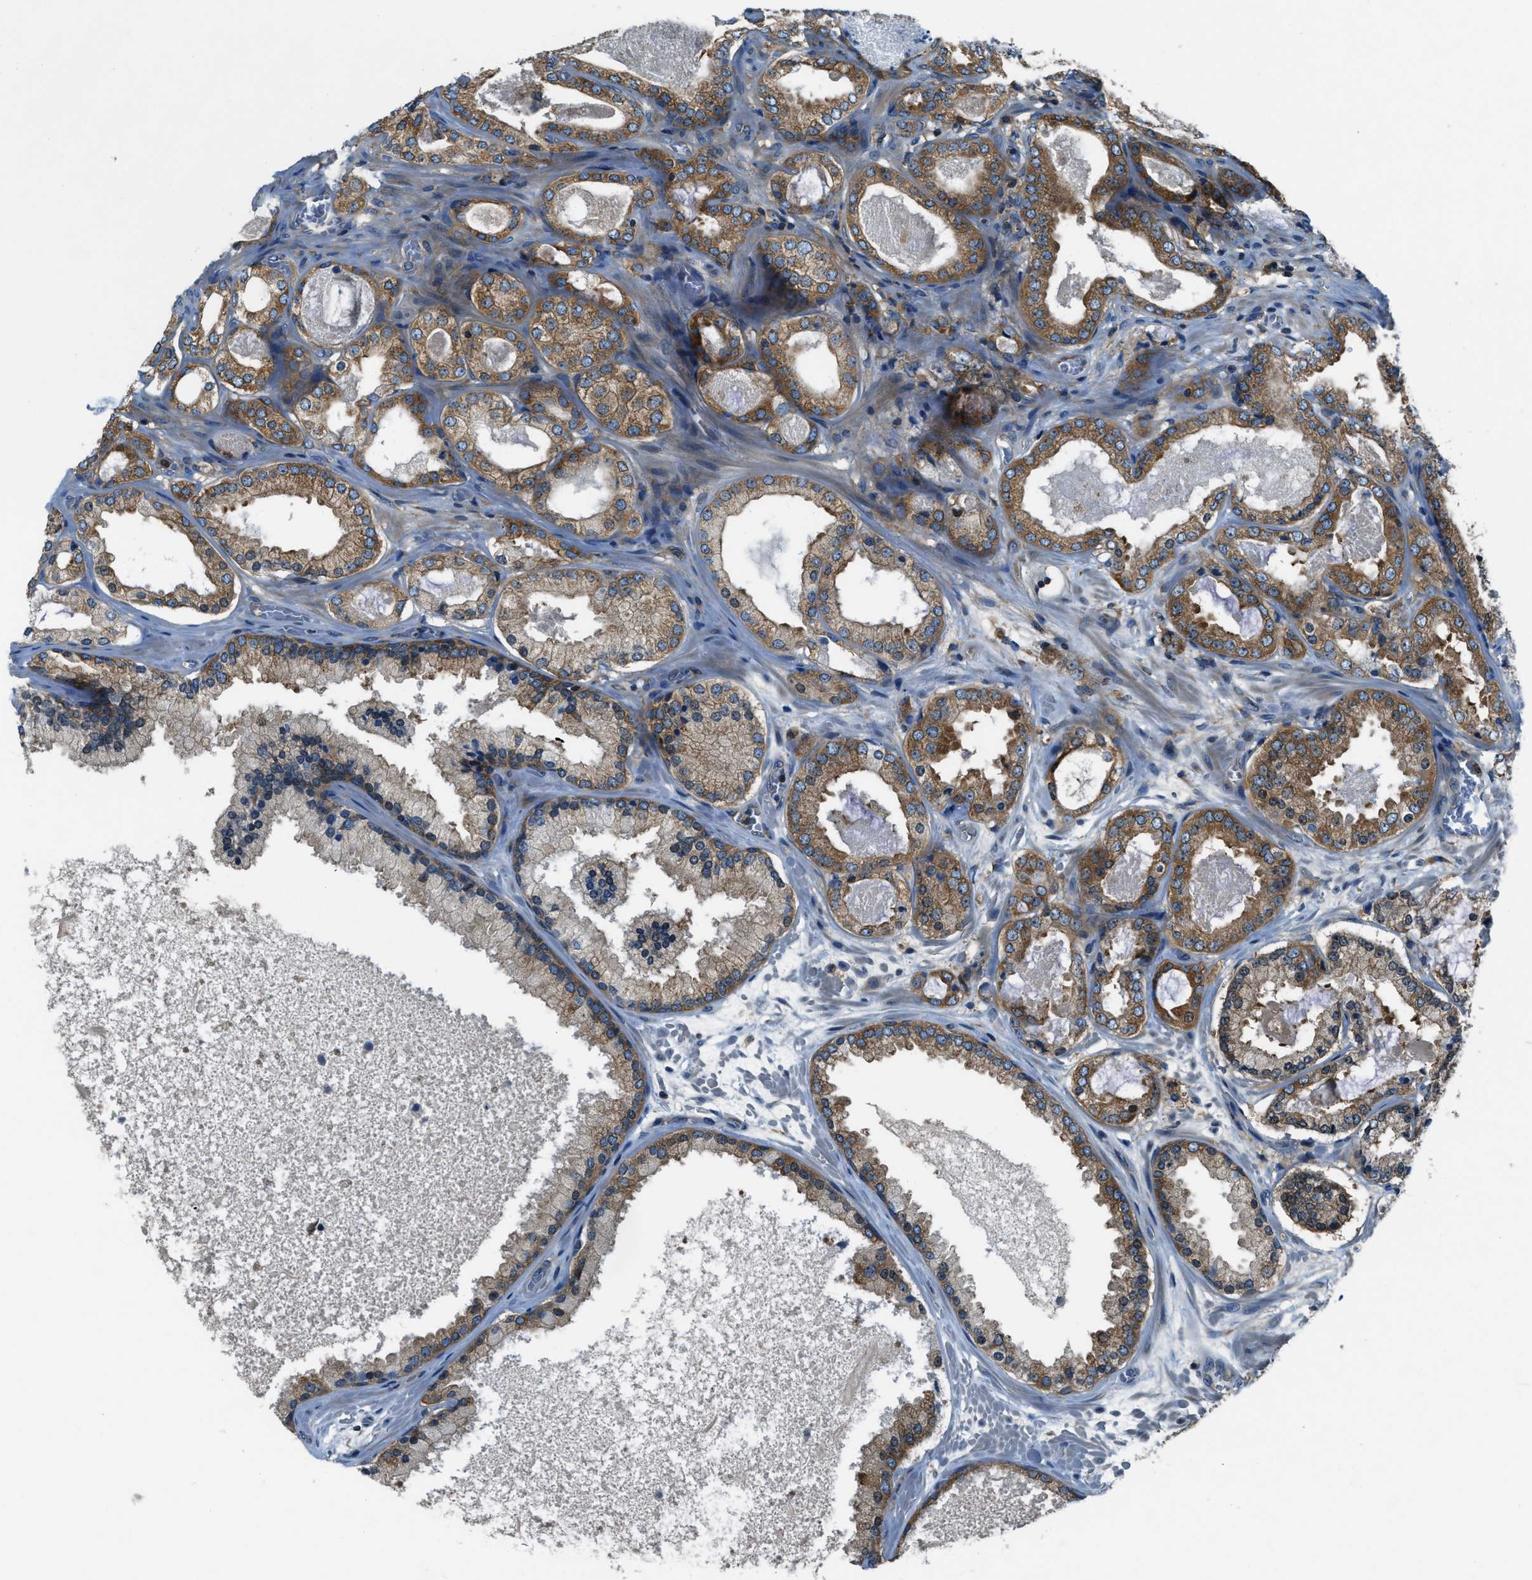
{"staining": {"intensity": "moderate", "quantity": ">75%", "location": "cytoplasmic/membranous"}, "tissue": "prostate cancer", "cell_type": "Tumor cells", "image_type": "cancer", "snomed": [{"axis": "morphology", "description": "Adenocarcinoma, High grade"}, {"axis": "topography", "description": "Prostate"}], "caption": "This photomicrograph demonstrates prostate adenocarcinoma (high-grade) stained with immunohistochemistry to label a protein in brown. The cytoplasmic/membranous of tumor cells show moderate positivity for the protein. Nuclei are counter-stained blue.", "gene": "ARFGAP2", "patient": {"sex": "male", "age": 65}}